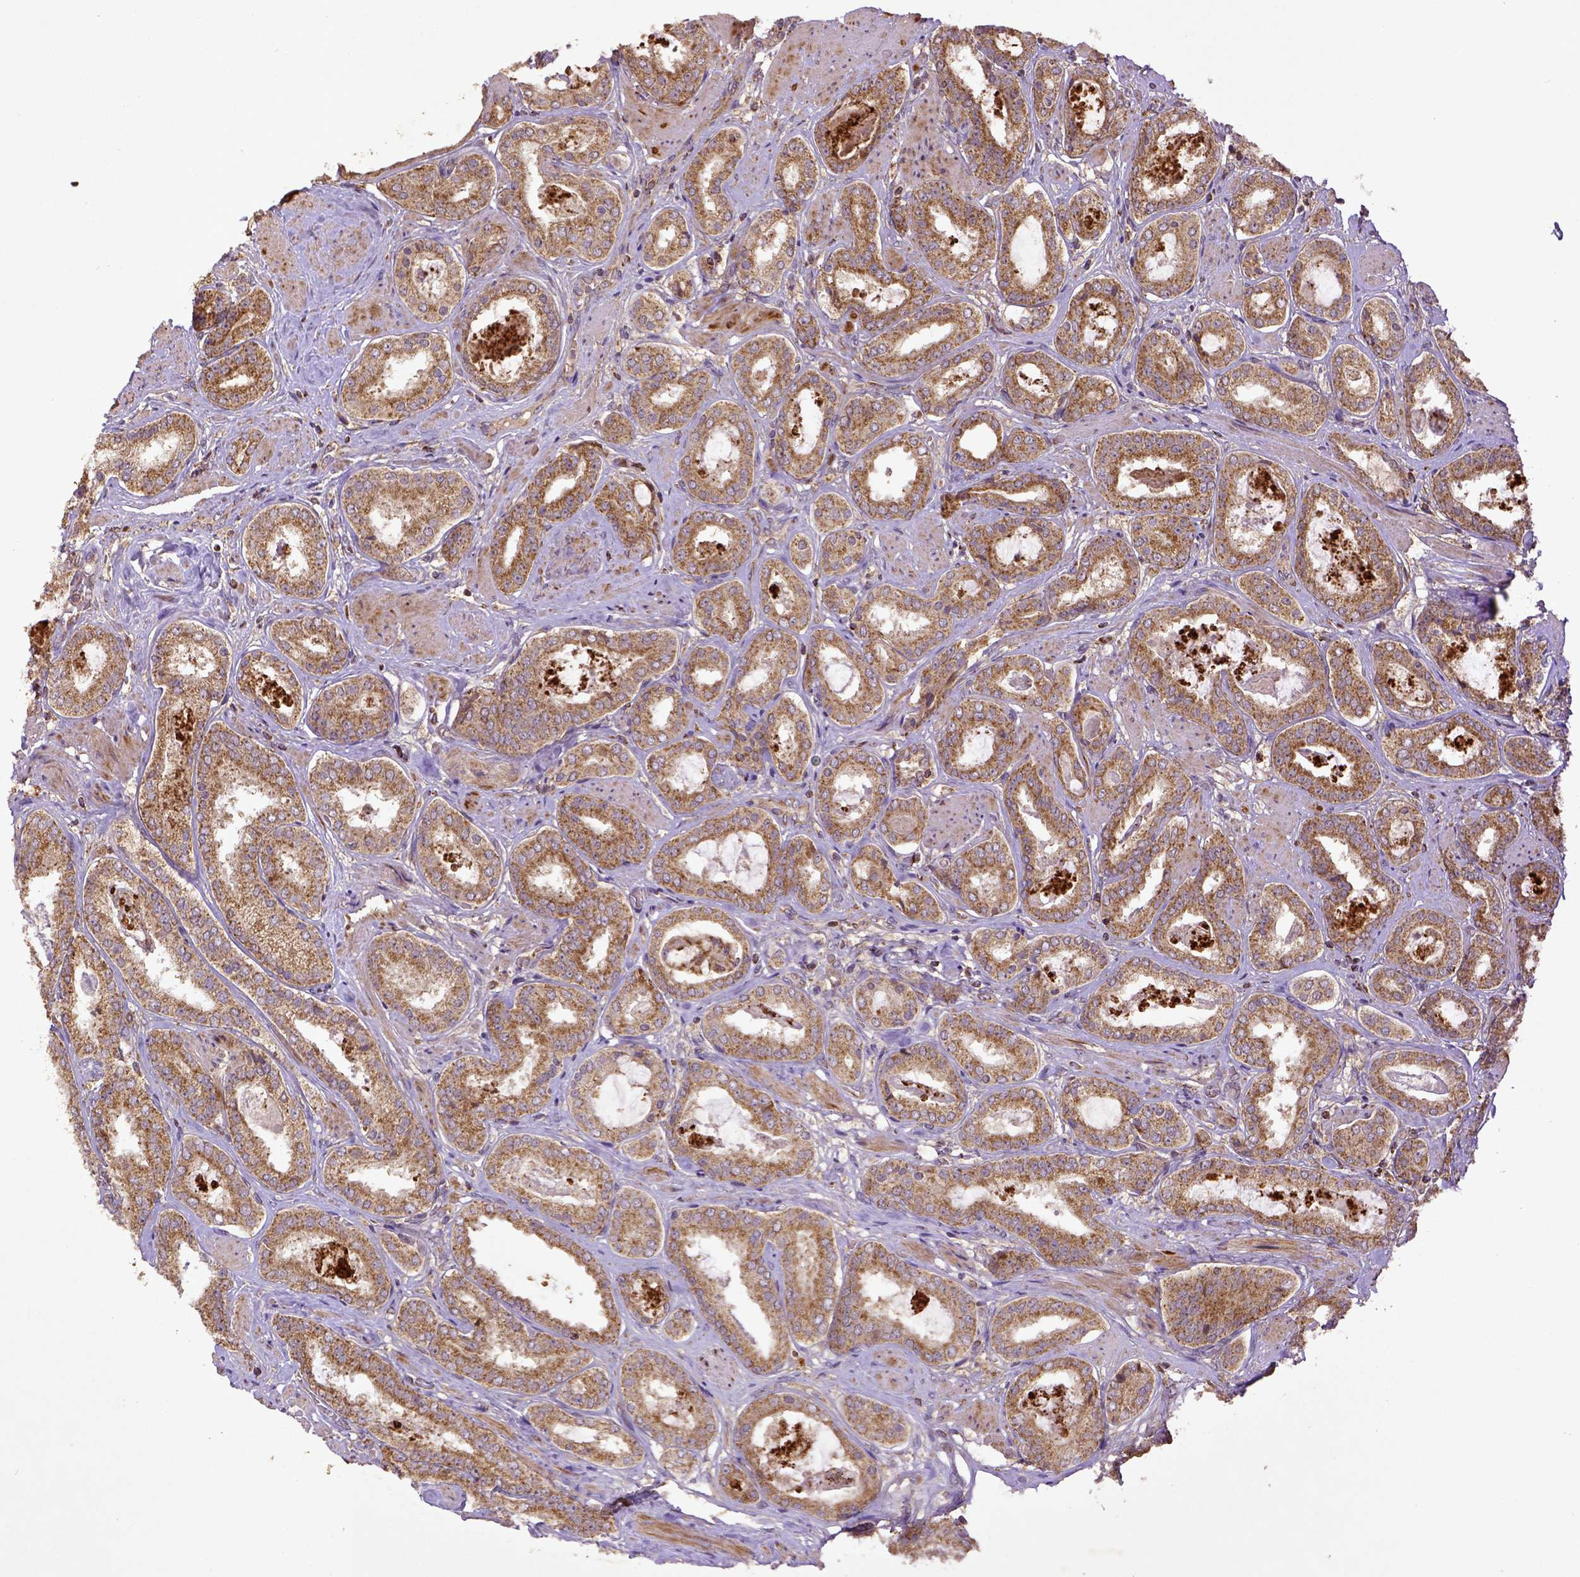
{"staining": {"intensity": "moderate", "quantity": ">75%", "location": "cytoplasmic/membranous"}, "tissue": "prostate cancer", "cell_type": "Tumor cells", "image_type": "cancer", "snomed": [{"axis": "morphology", "description": "Adenocarcinoma, High grade"}, {"axis": "topography", "description": "Prostate"}], "caption": "Immunohistochemistry (IHC) (DAB) staining of prostate cancer reveals moderate cytoplasmic/membranous protein expression in approximately >75% of tumor cells.", "gene": "MT-CO1", "patient": {"sex": "male", "age": 63}}